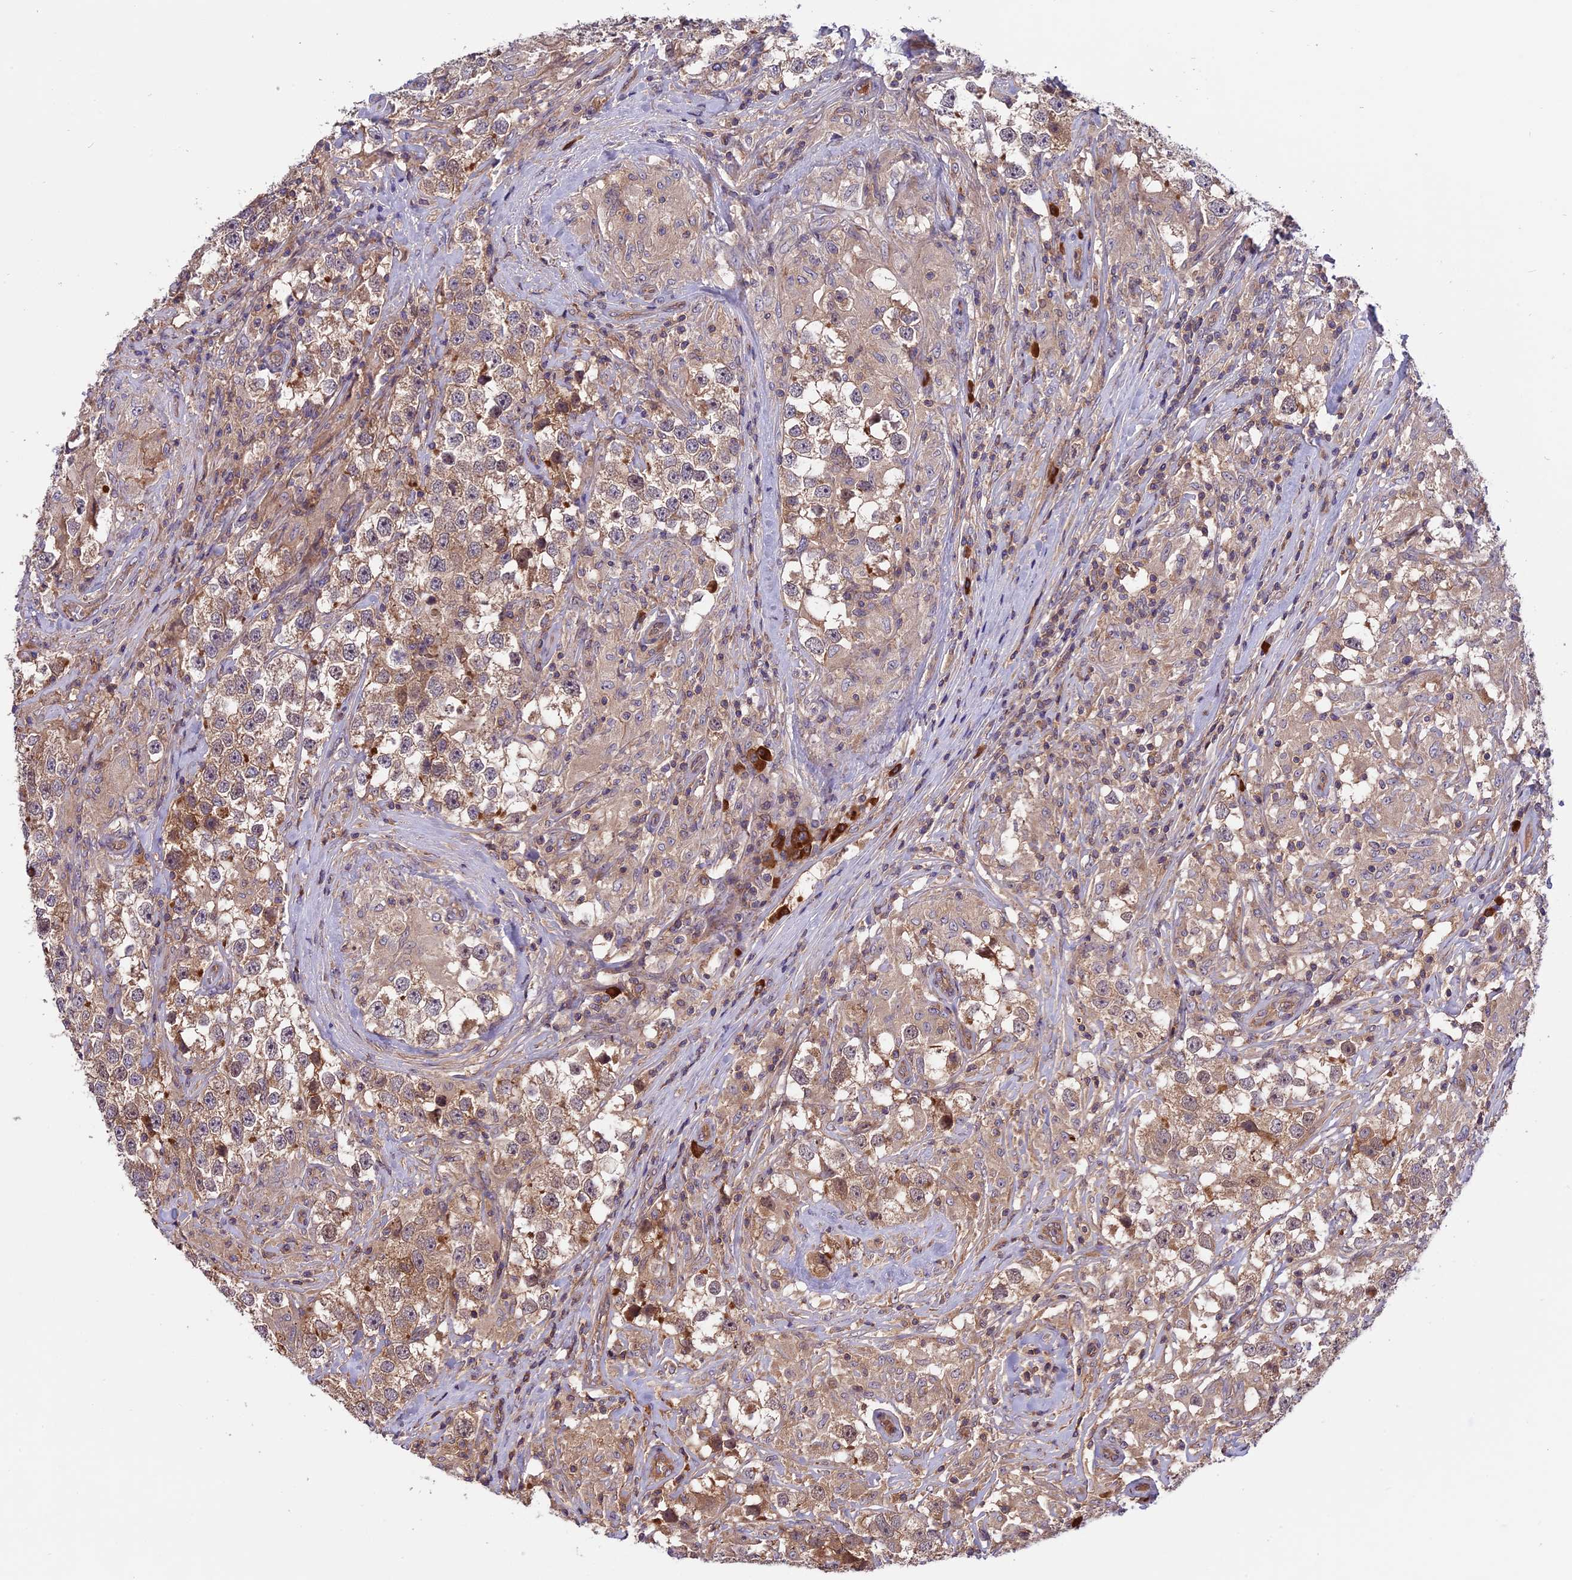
{"staining": {"intensity": "weak", "quantity": "25%-75%", "location": "cytoplasmic/membranous"}, "tissue": "testis cancer", "cell_type": "Tumor cells", "image_type": "cancer", "snomed": [{"axis": "morphology", "description": "Seminoma, NOS"}, {"axis": "topography", "description": "Testis"}], "caption": "Seminoma (testis) stained with a protein marker shows weak staining in tumor cells.", "gene": "SETD6", "patient": {"sex": "male", "age": 46}}